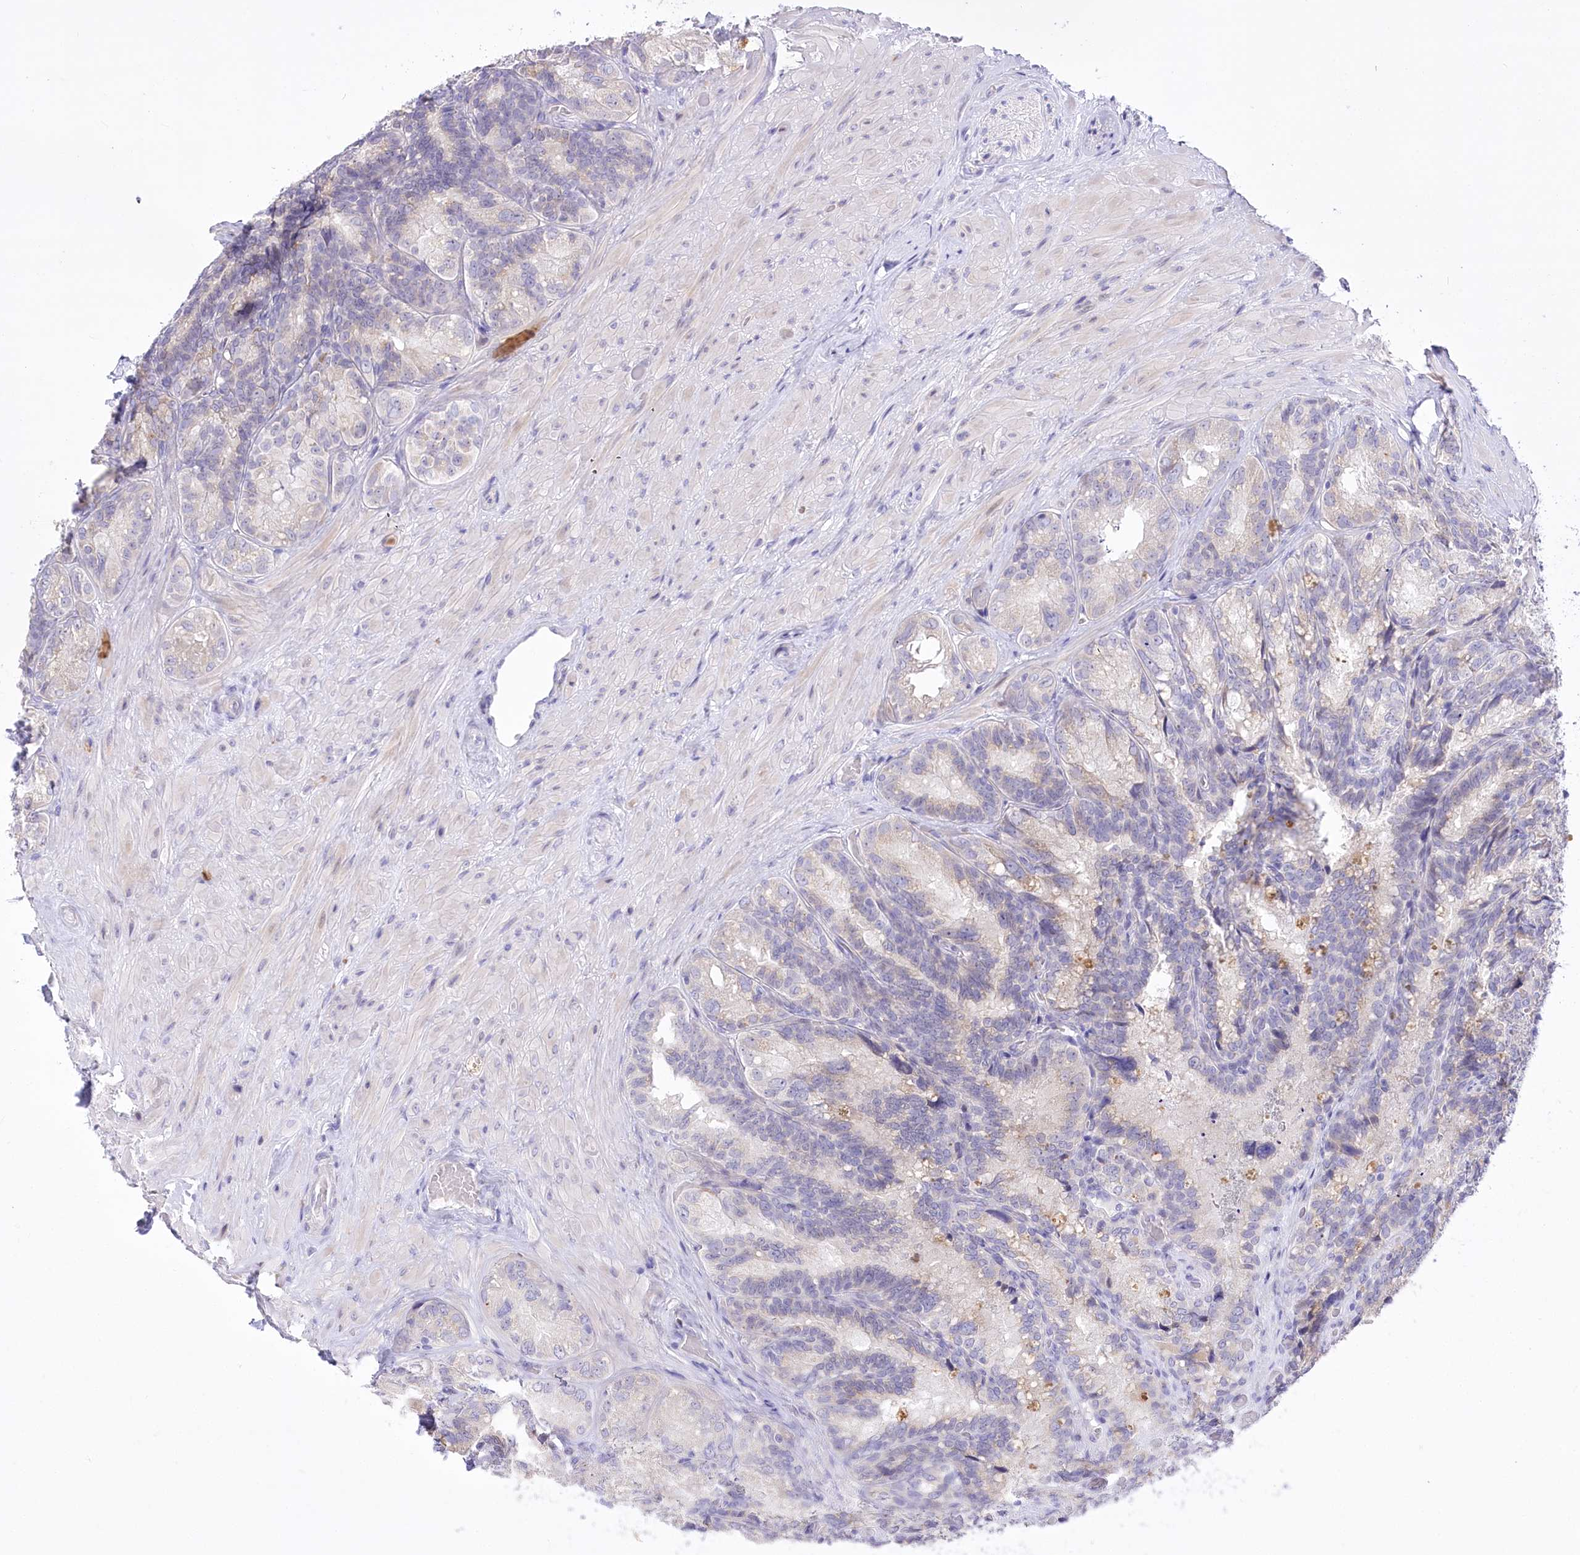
{"staining": {"intensity": "negative", "quantity": "none", "location": "none"}, "tissue": "seminal vesicle", "cell_type": "Glandular cells", "image_type": "normal", "snomed": [{"axis": "morphology", "description": "Normal tissue, NOS"}, {"axis": "topography", "description": "Seminal veicle"}], "caption": "Glandular cells show no significant protein staining in normal seminal vesicle. (Stains: DAB (3,3'-diaminobenzidine) IHC with hematoxylin counter stain, Microscopy: brightfield microscopy at high magnification).", "gene": "BEND7", "patient": {"sex": "male", "age": 60}}